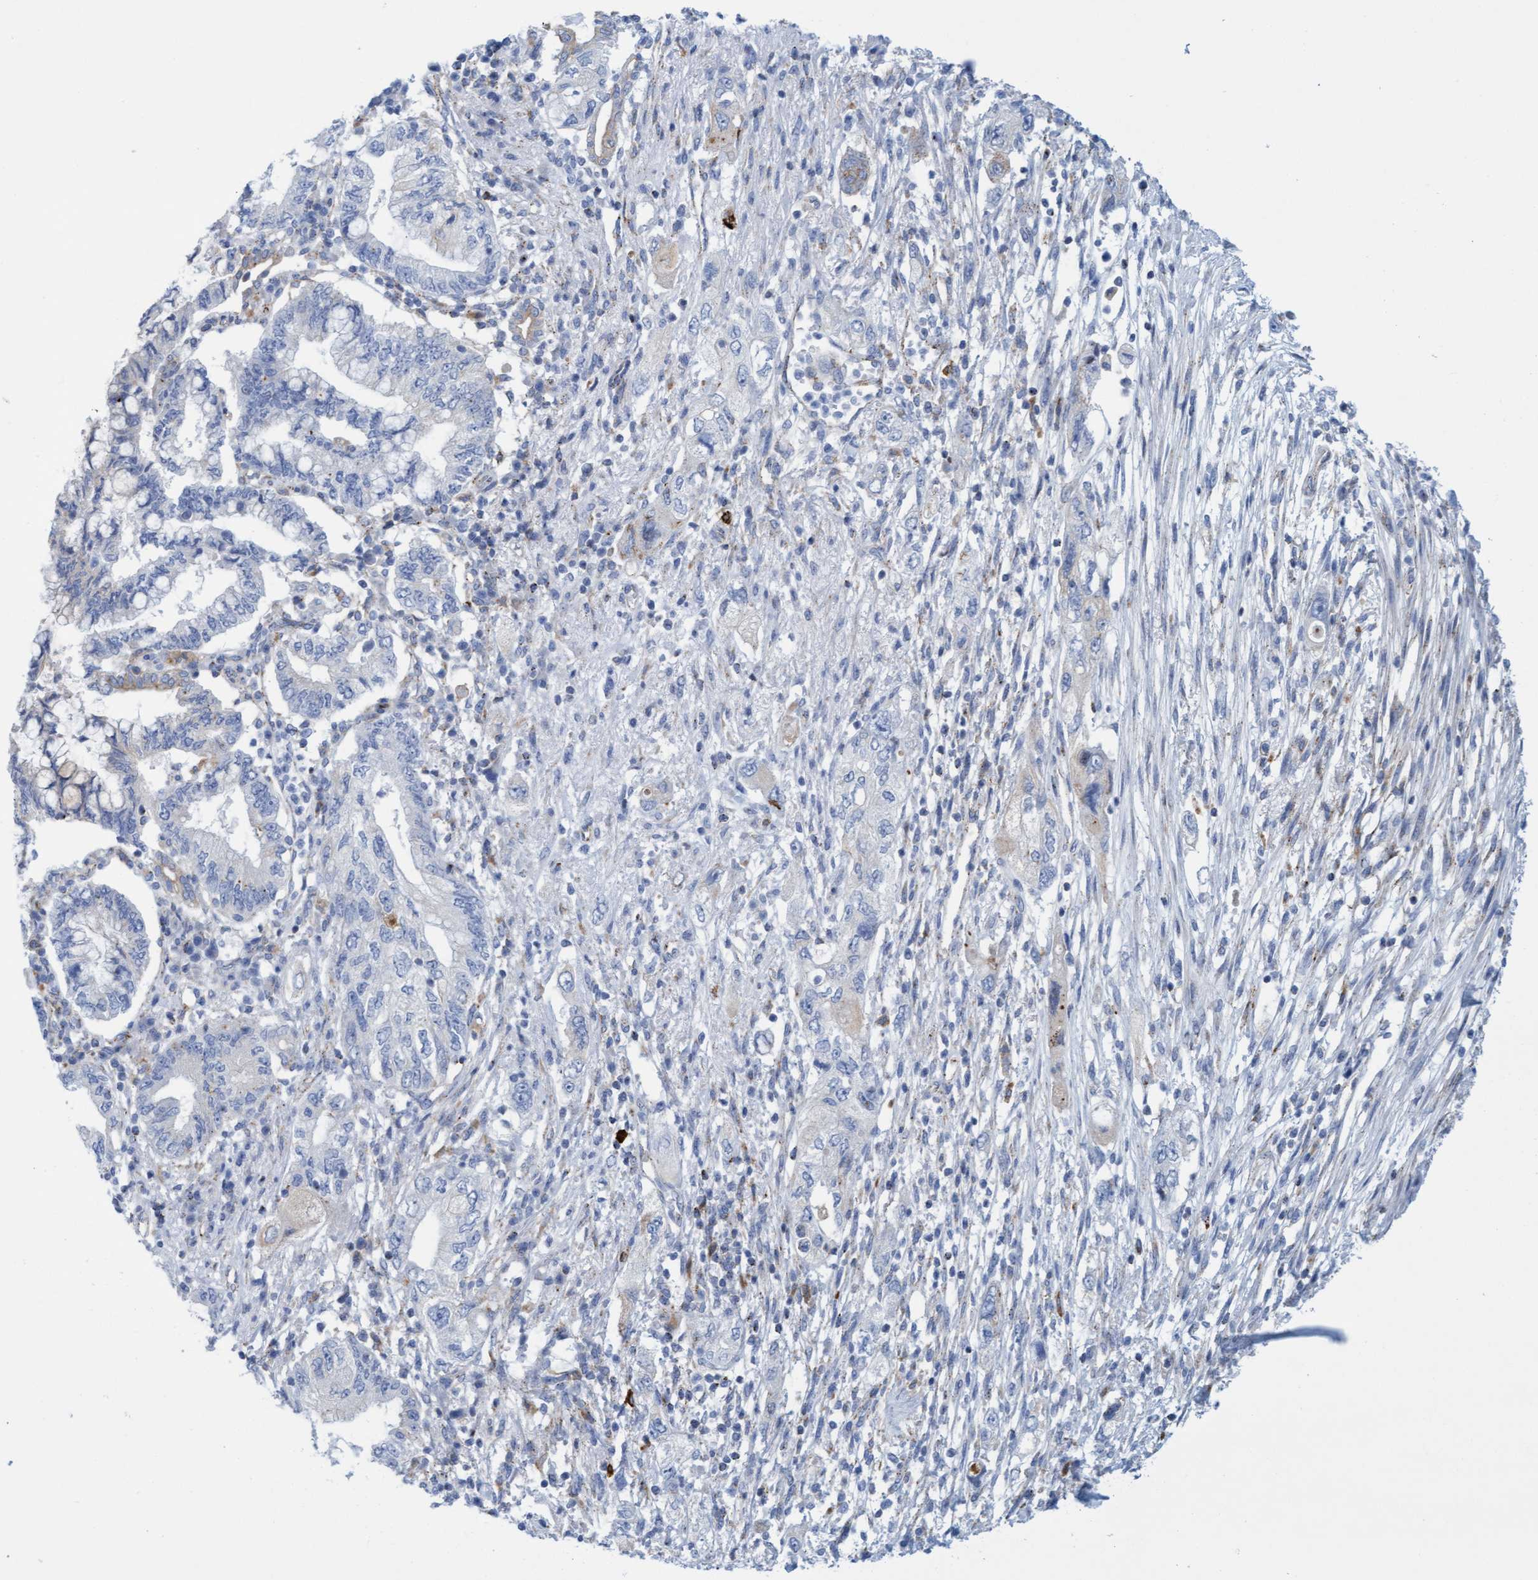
{"staining": {"intensity": "negative", "quantity": "none", "location": "none"}, "tissue": "pancreatic cancer", "cell_type": "Tumor cells", "image_type": "cancer", "snomed": [{"axis": "morphology", "description": "Adenocarcinoma, NOS"}, {"axis": "topography", "description": "Pancreas"}], "caption": "Immunohistochemistry of human pancreatic cancer (adenocarcinoma) shows no staining in tumor cells.", "gene": "SGSH", "patient": {"sex": "female", "age": 73}}